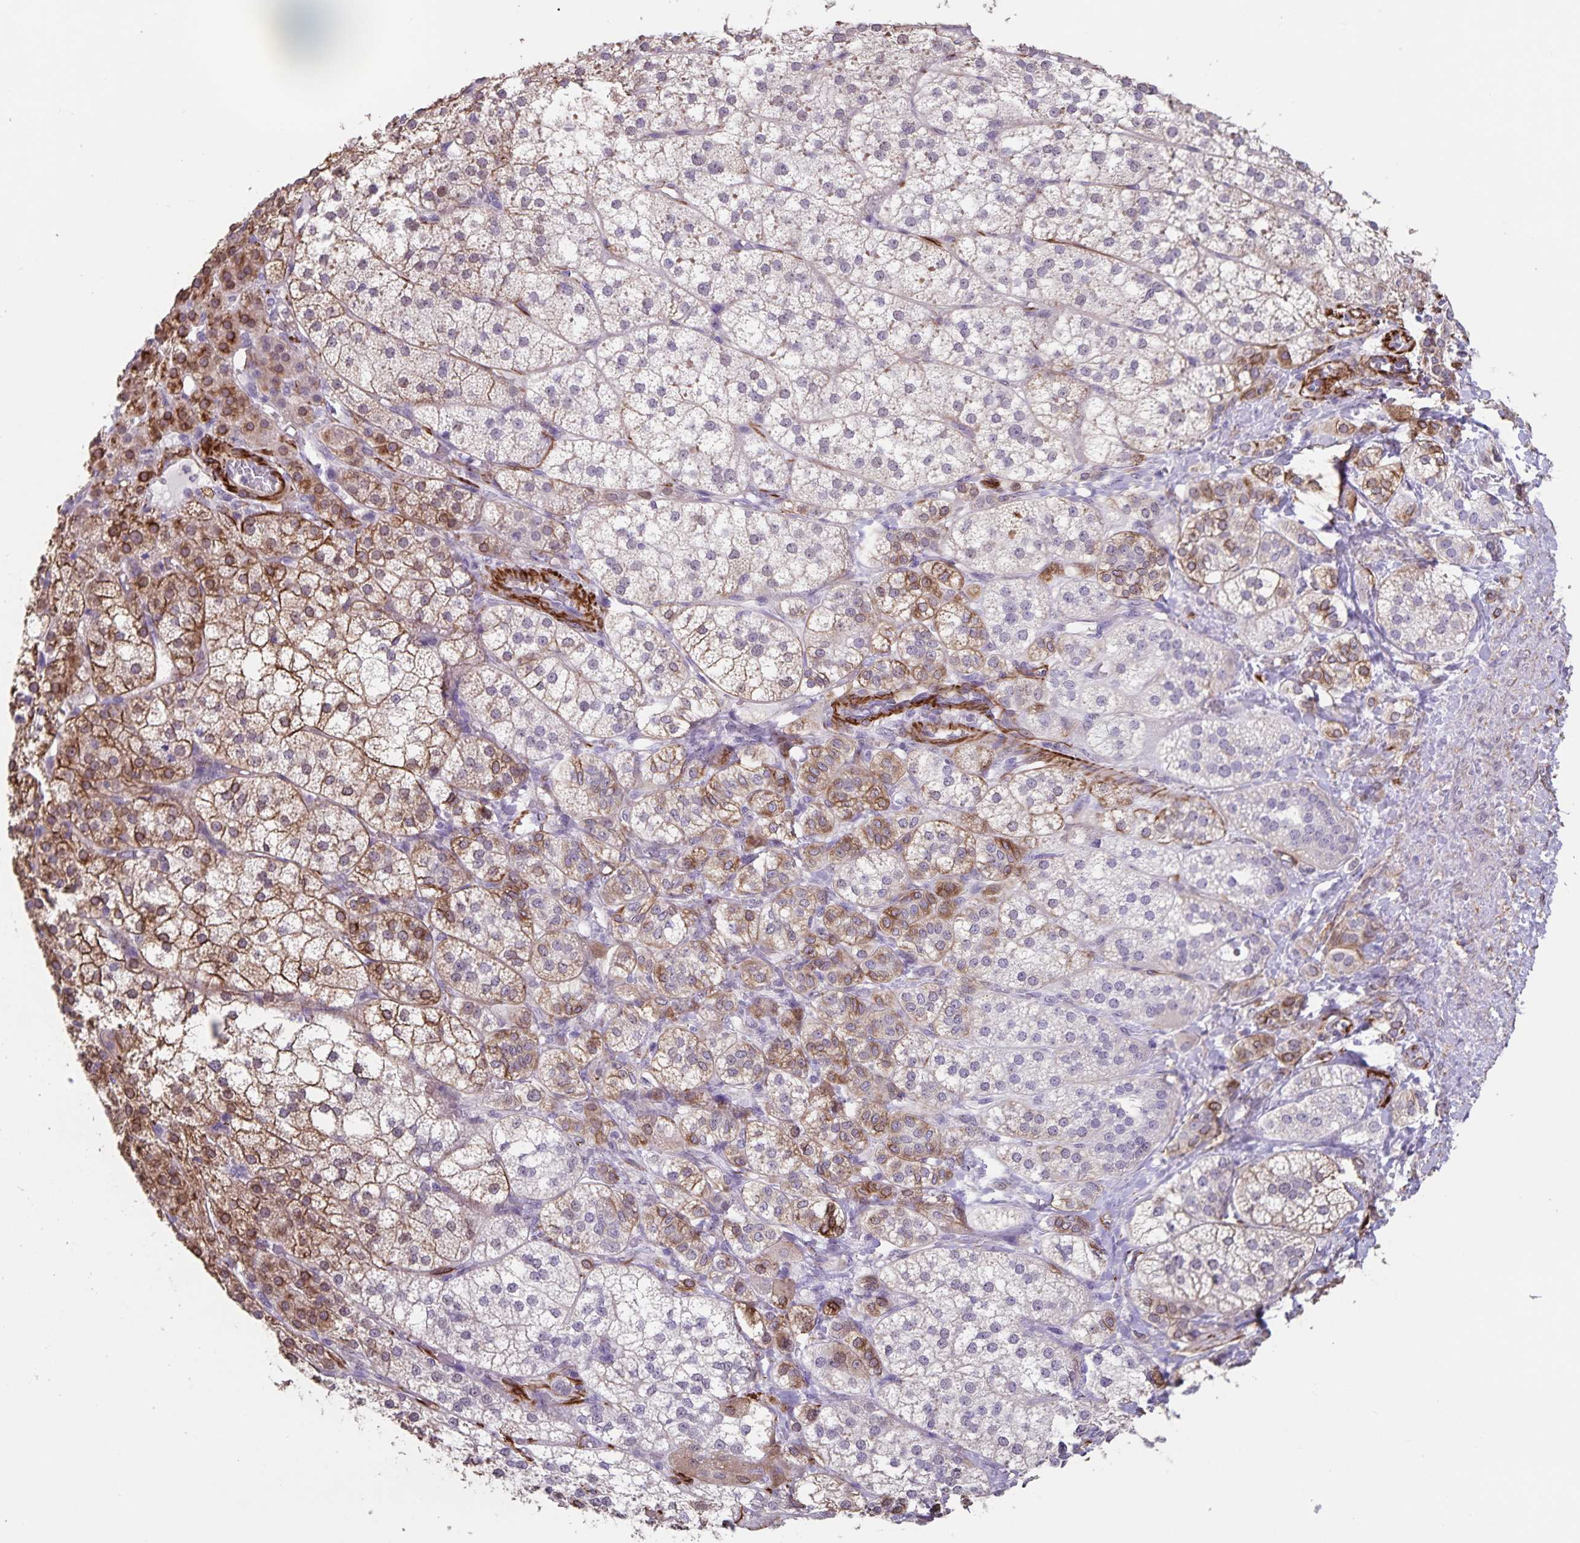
{"staining": {"intensity": "moderate", "quantity": "25%-75%", "location": "cytoplasmic/membranous"}, "tissue": "adrenal gland", "cell_type": "Glandular cells", "image_type": "normal", "snomed": [{"axis": "morphology", "description": "Normal tissue, NOS"}, {"axis": "topography", "description": "Adrenal gland"}], "caption": "Immunohistochemical staining of normal adrenal gland demonstrates moderate cytoplasmic/membranous protein positivity in about 25%-75% of glandular cells.", "gene": "SYNM", "patient": {"sex": "female", "age": 60}}